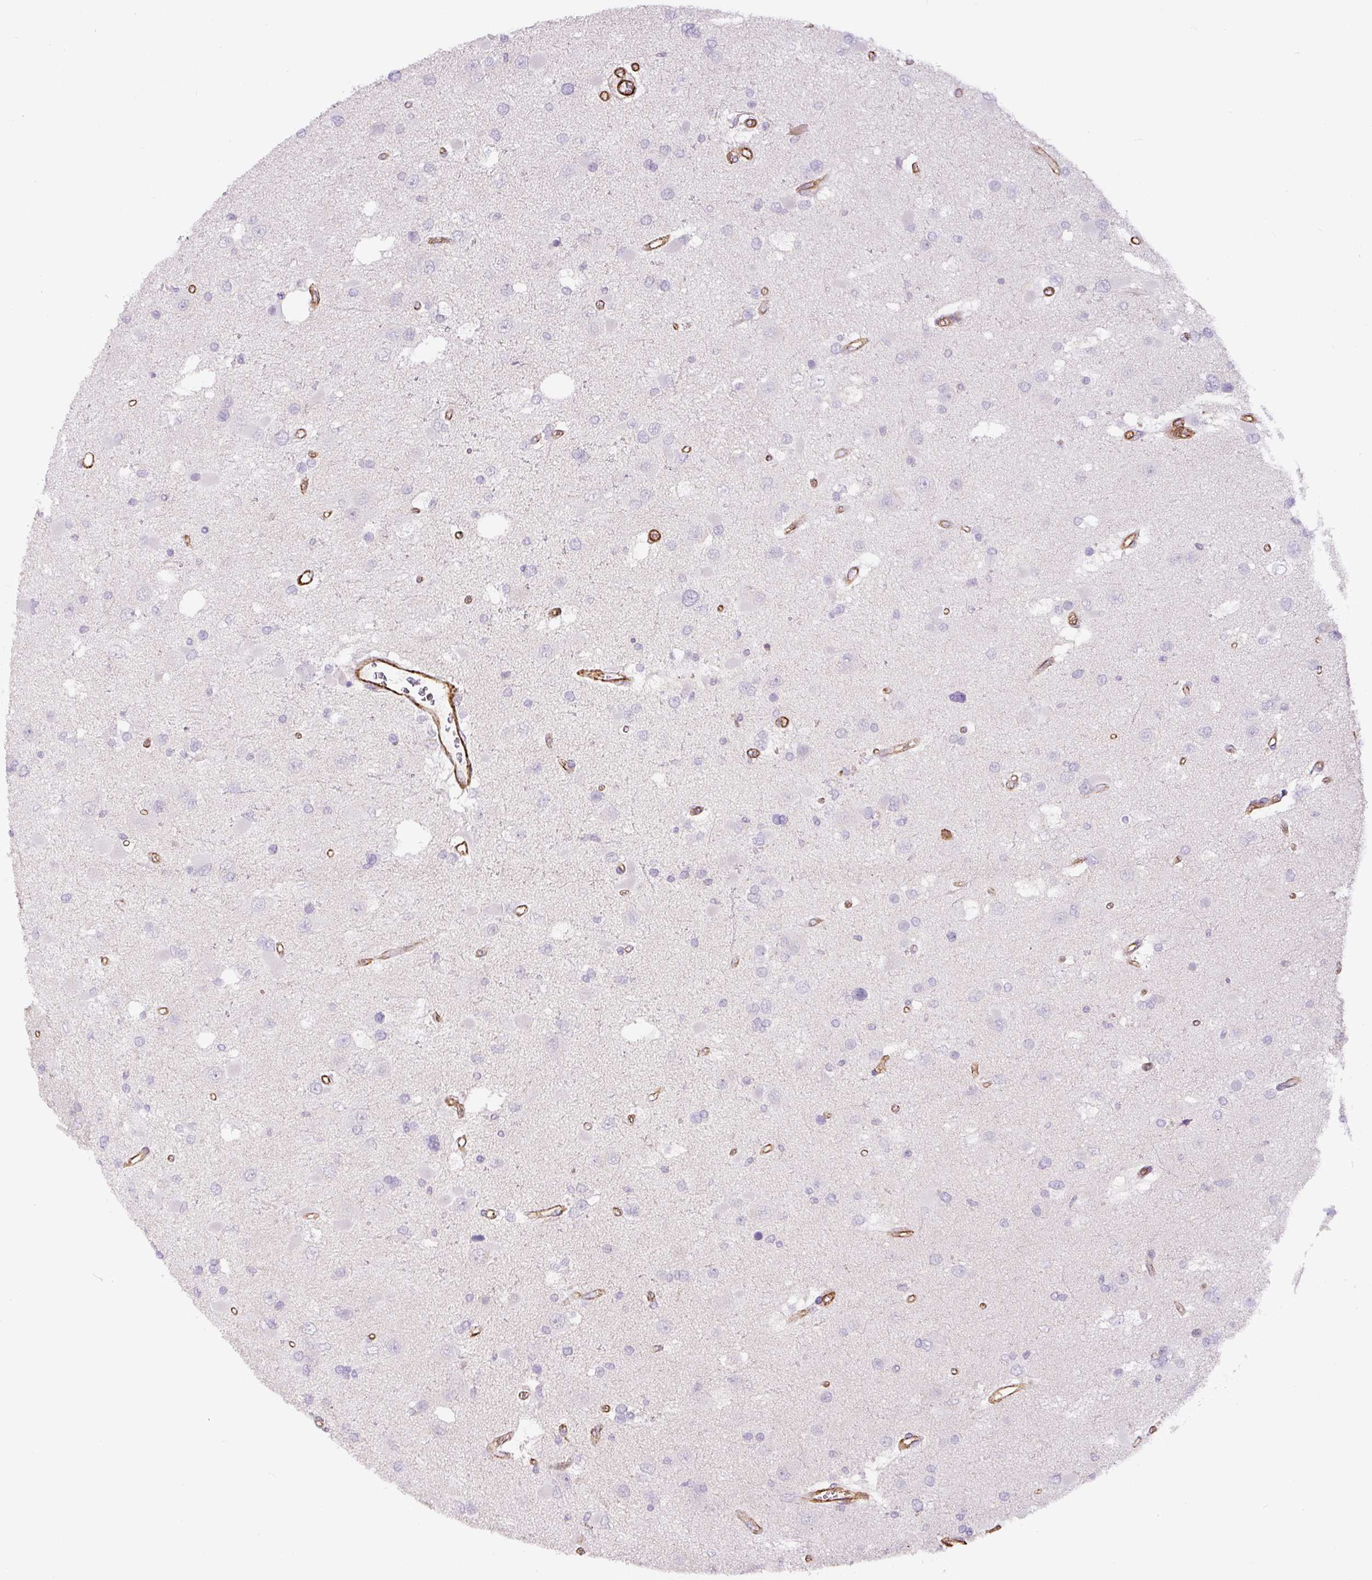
{"staining": {"intensity": "negative", "quantity": "none", "location": "none"}, "tissue": "glioma", "cell_type": "Tumor cells", "image_type": "cancer", "snomed": [{"axis": "morphology", "description": "Glioma, malignant, High grade"}, {"axis": "topography", "description": "Brain"}], "caption": "IHC photomicrograph of glioma stained for a protein (brown), which exhibits no staining in tumor cells. The staining was performed using DAB to visualize the protein expression in brown, while the nuclei were stained in blue with hematoxylin (Magnification: 20x).", "gene": "MYL12A", "patient": {"sex": "male", "age": 53}}